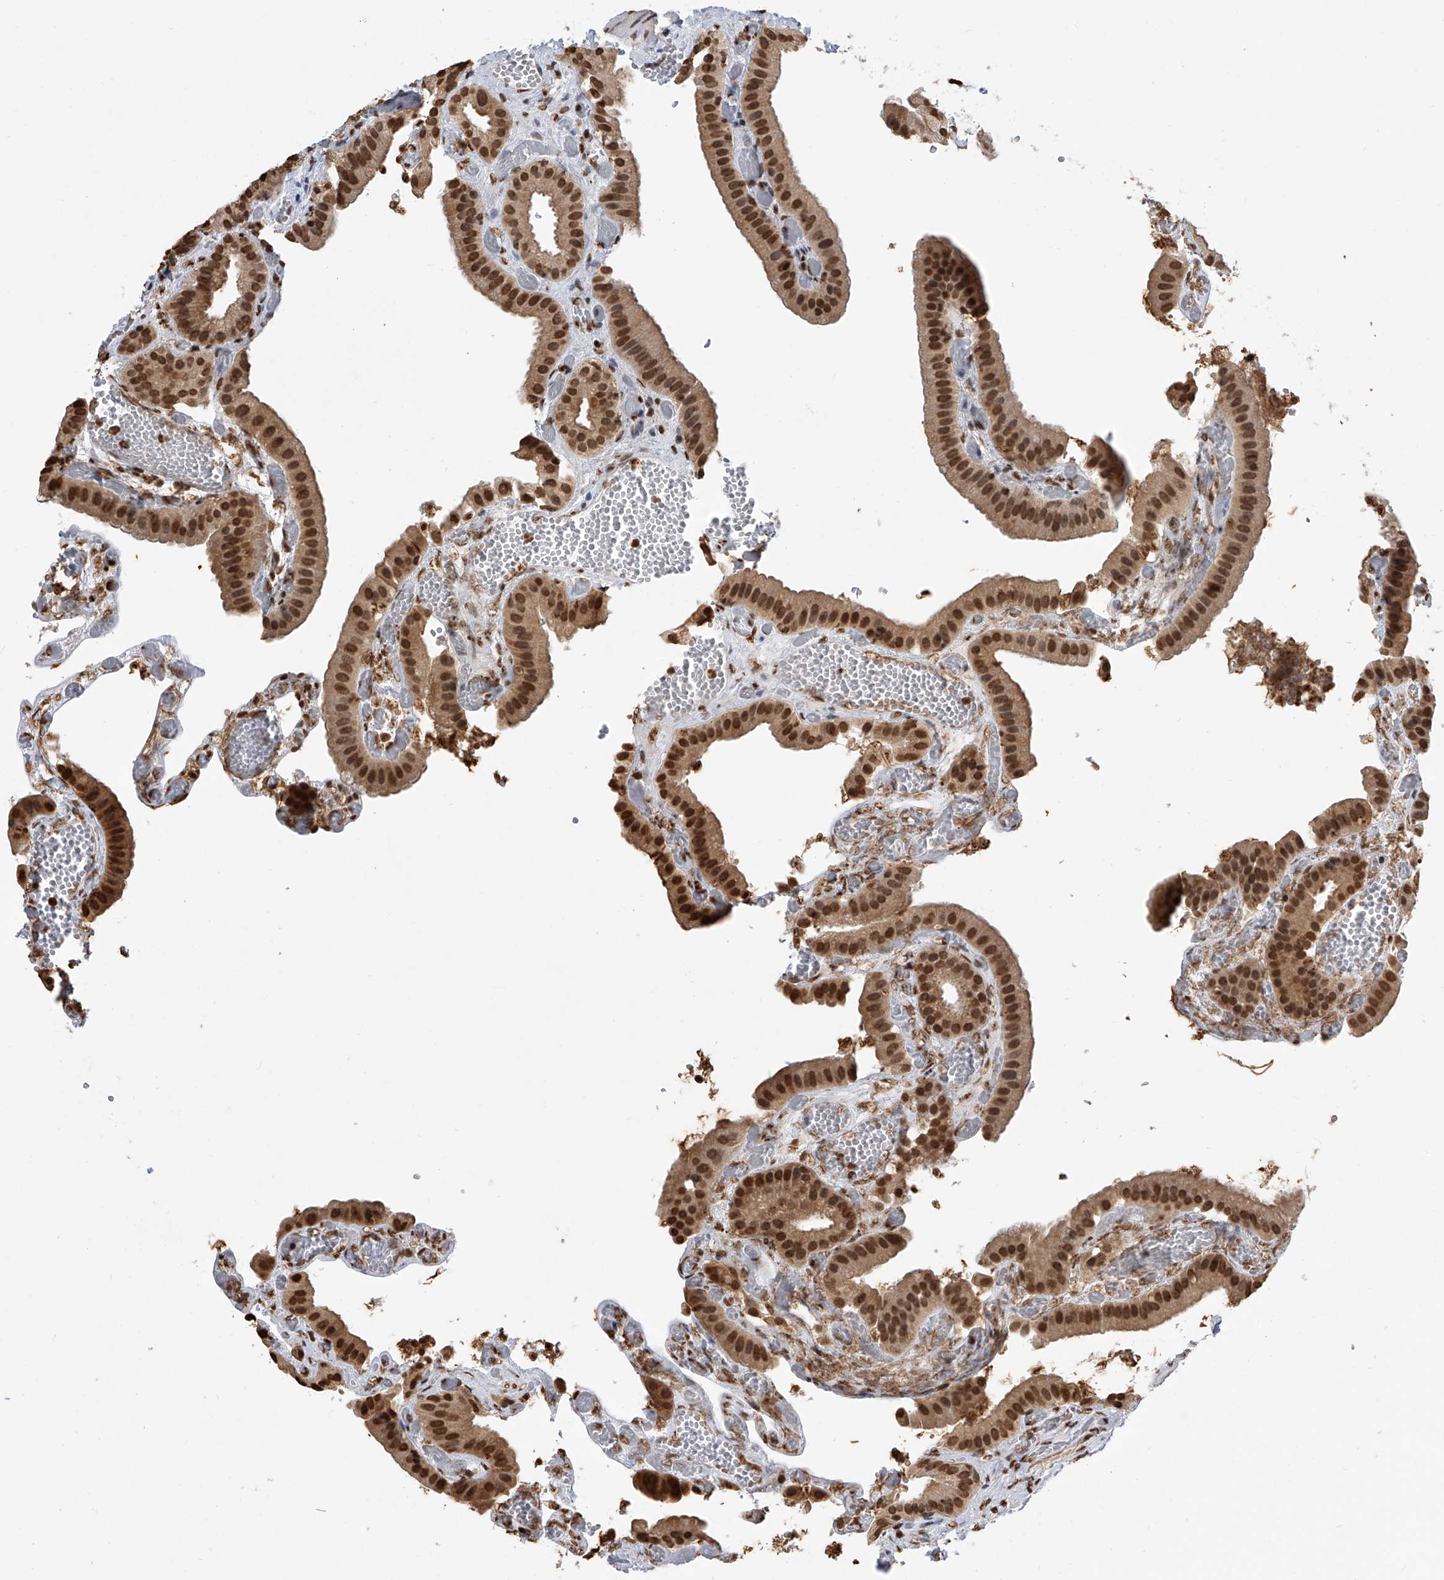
{"staining": {"intensity": "strong", "quantity": ">75%", "location": "nuclear"}, "tissue": "gallbladder", "cell_type": "Glandular cells", "image_type": "normal", "snomed": [{"axis": "morphology", "description": "Normal tissue, NOS"}, {"axis": "topography", "description": "Gallbladder"}], "caption": "Immunohistochemical staining of benign human gallbladder displays strong nuclear protein staining in approximately >75% of glandular cells.", "gene": "CFAP410", "patient": {"sex": "female", "age": 64}}